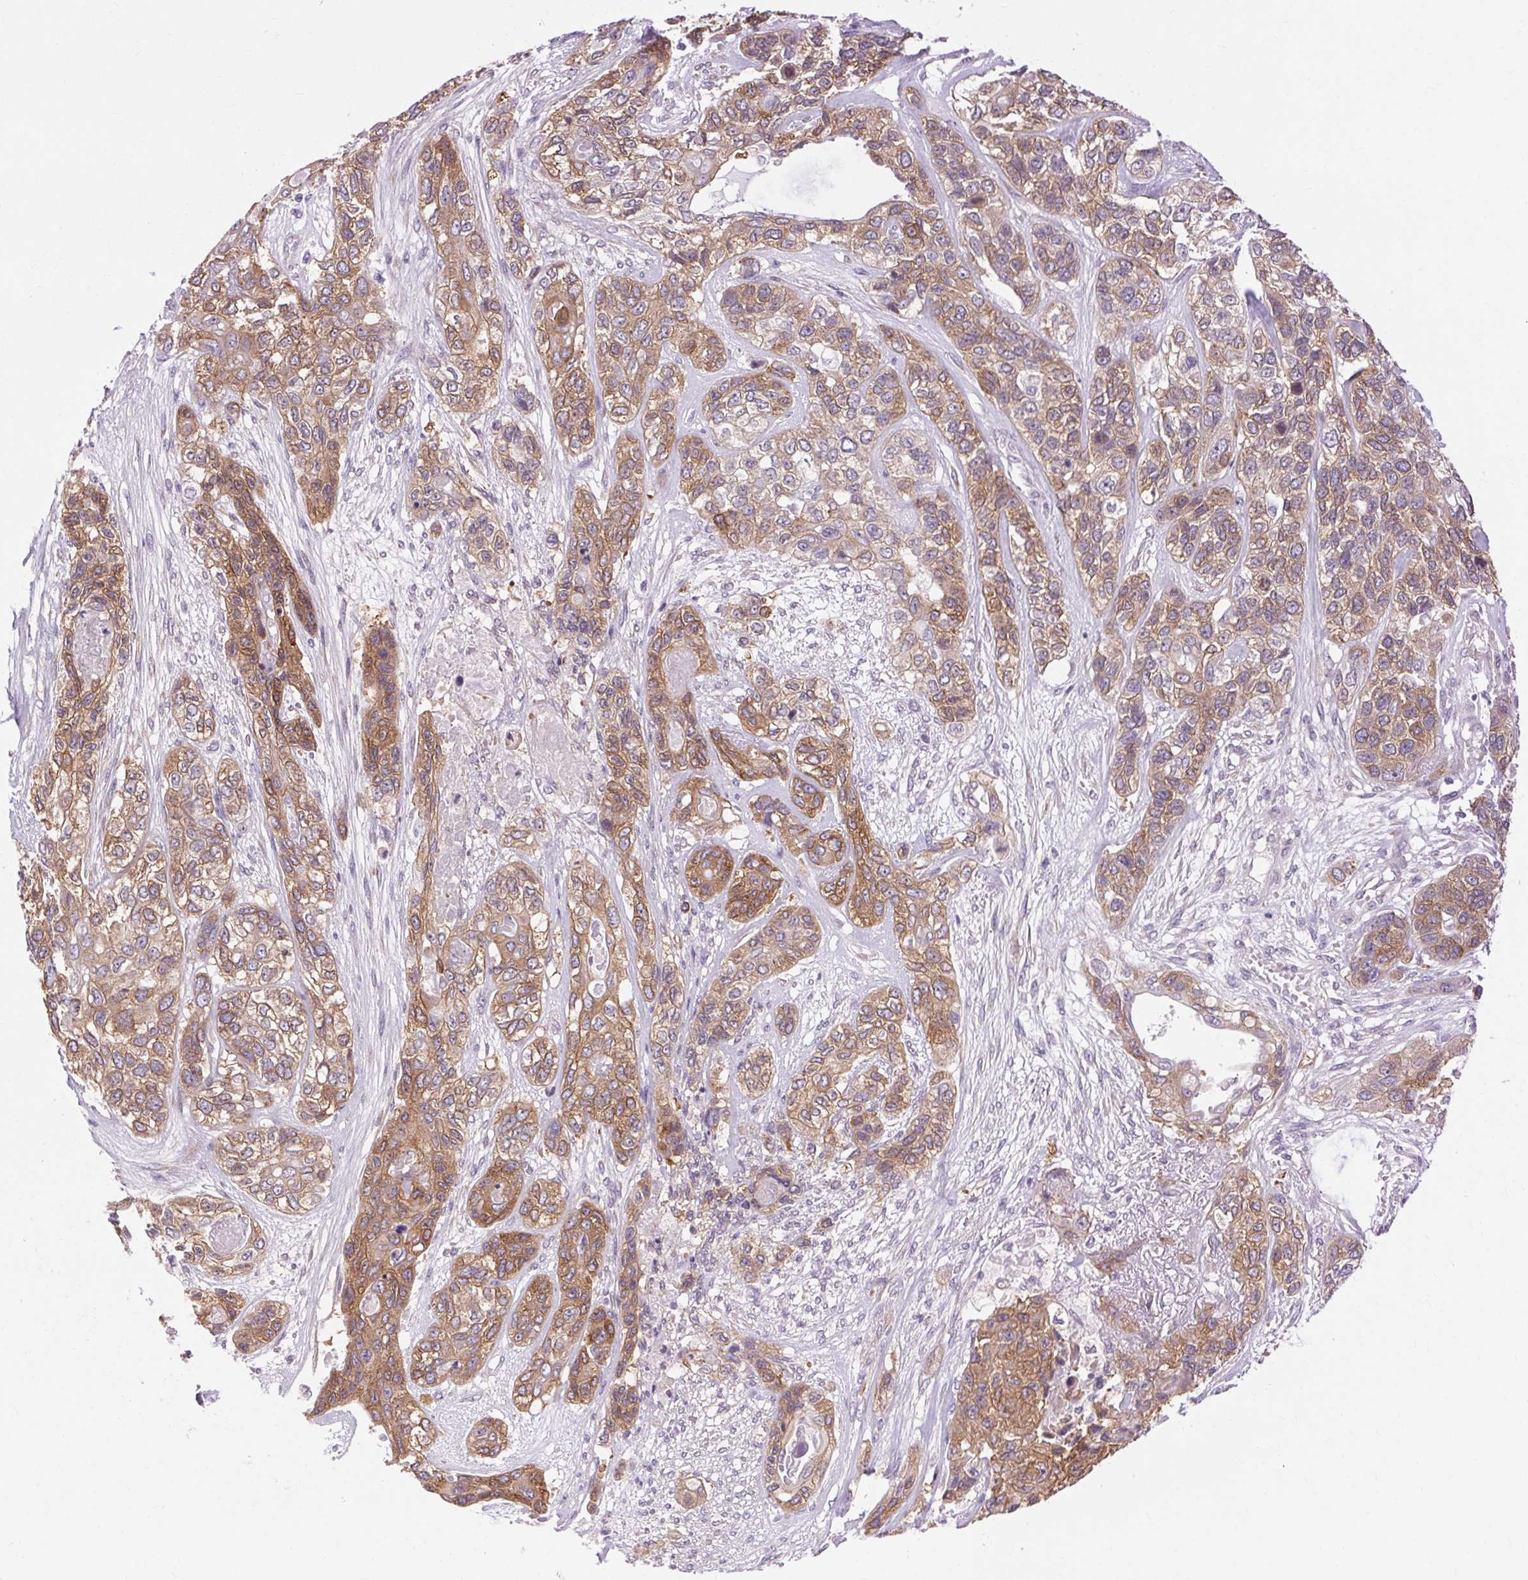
{"staining": {"intensity": "moderate", "quantity": ">75%", "location": "cytoplasmic/membranous"}, "tissue": "lung cancer", "cell_type": "Tumor cells", "image_type": "cancer", "snomed": [{"axis": "morphology", "description": "Squamous cell carcinoma, NOS"}, {"axis": "topography", "description": "Lung"}], "caption": "This image displays immunohistochemistry staining of human lung cancer, with medium moderate cytoplasmic/membranous expression in about >75% of tumor cells.", "gene": "SOWAHC", "patient": {"sex": "female", "age": 70}}